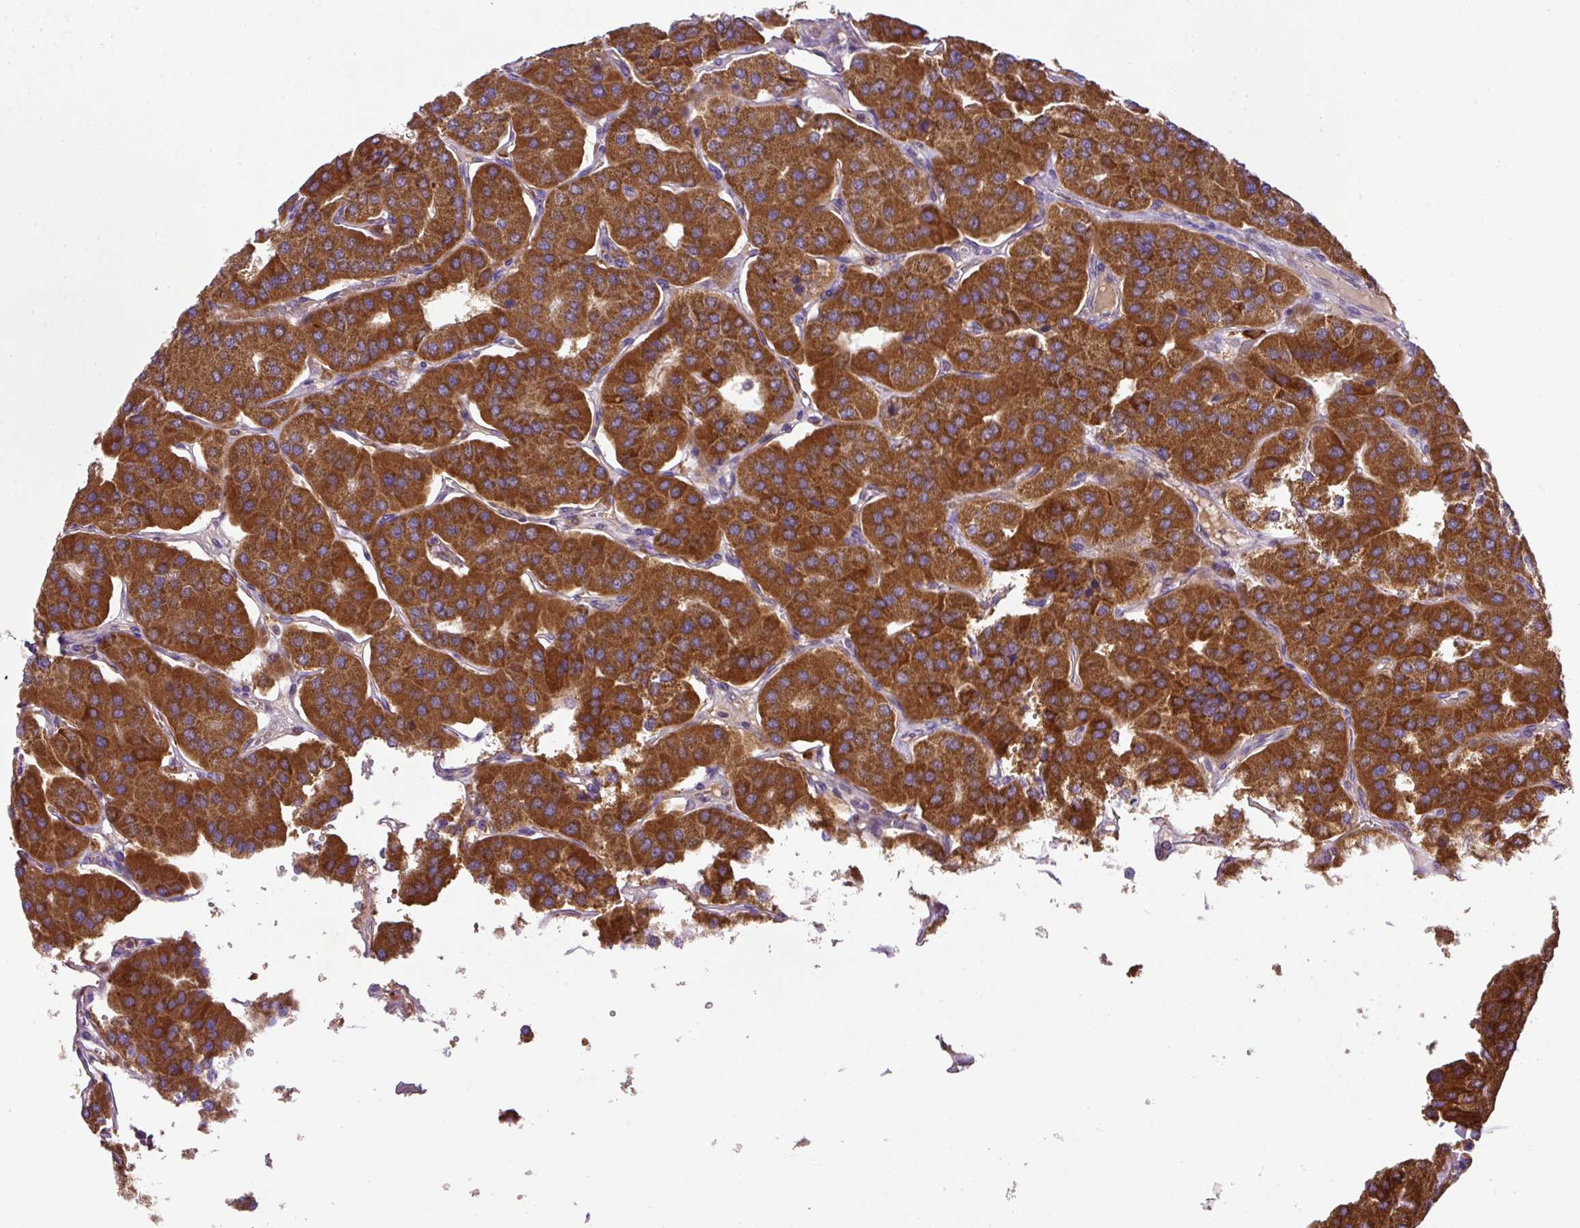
{"staining": {"intensity": "strong", "quantity": ">75%", "location": "cytoplasmic/membranous"}, "tissue": "parathyroid gland", "cell_type": "Glandular cells", "image_type": "normal", "snomed": [{"axis": "morphology", "description": "Normal tissue, NOS"}, {"axis": "morphology", "description": "Adenoma, NOS"}, {"axis": "topography", "description": "Parathyroid gland"}], "caption": "Immunohistochemistry photomicrograph of unremarkable parathyroid gland: human parathyroid gland stained using IHC exhibits high levels of strong protein expression localized specifically in the cytoplasmic/membranous of glandular cells, appearing as a cytoplasmic/membranous brown color.", "gene": "ZNF513", "patient": {"sex": "female", "age": 86}}